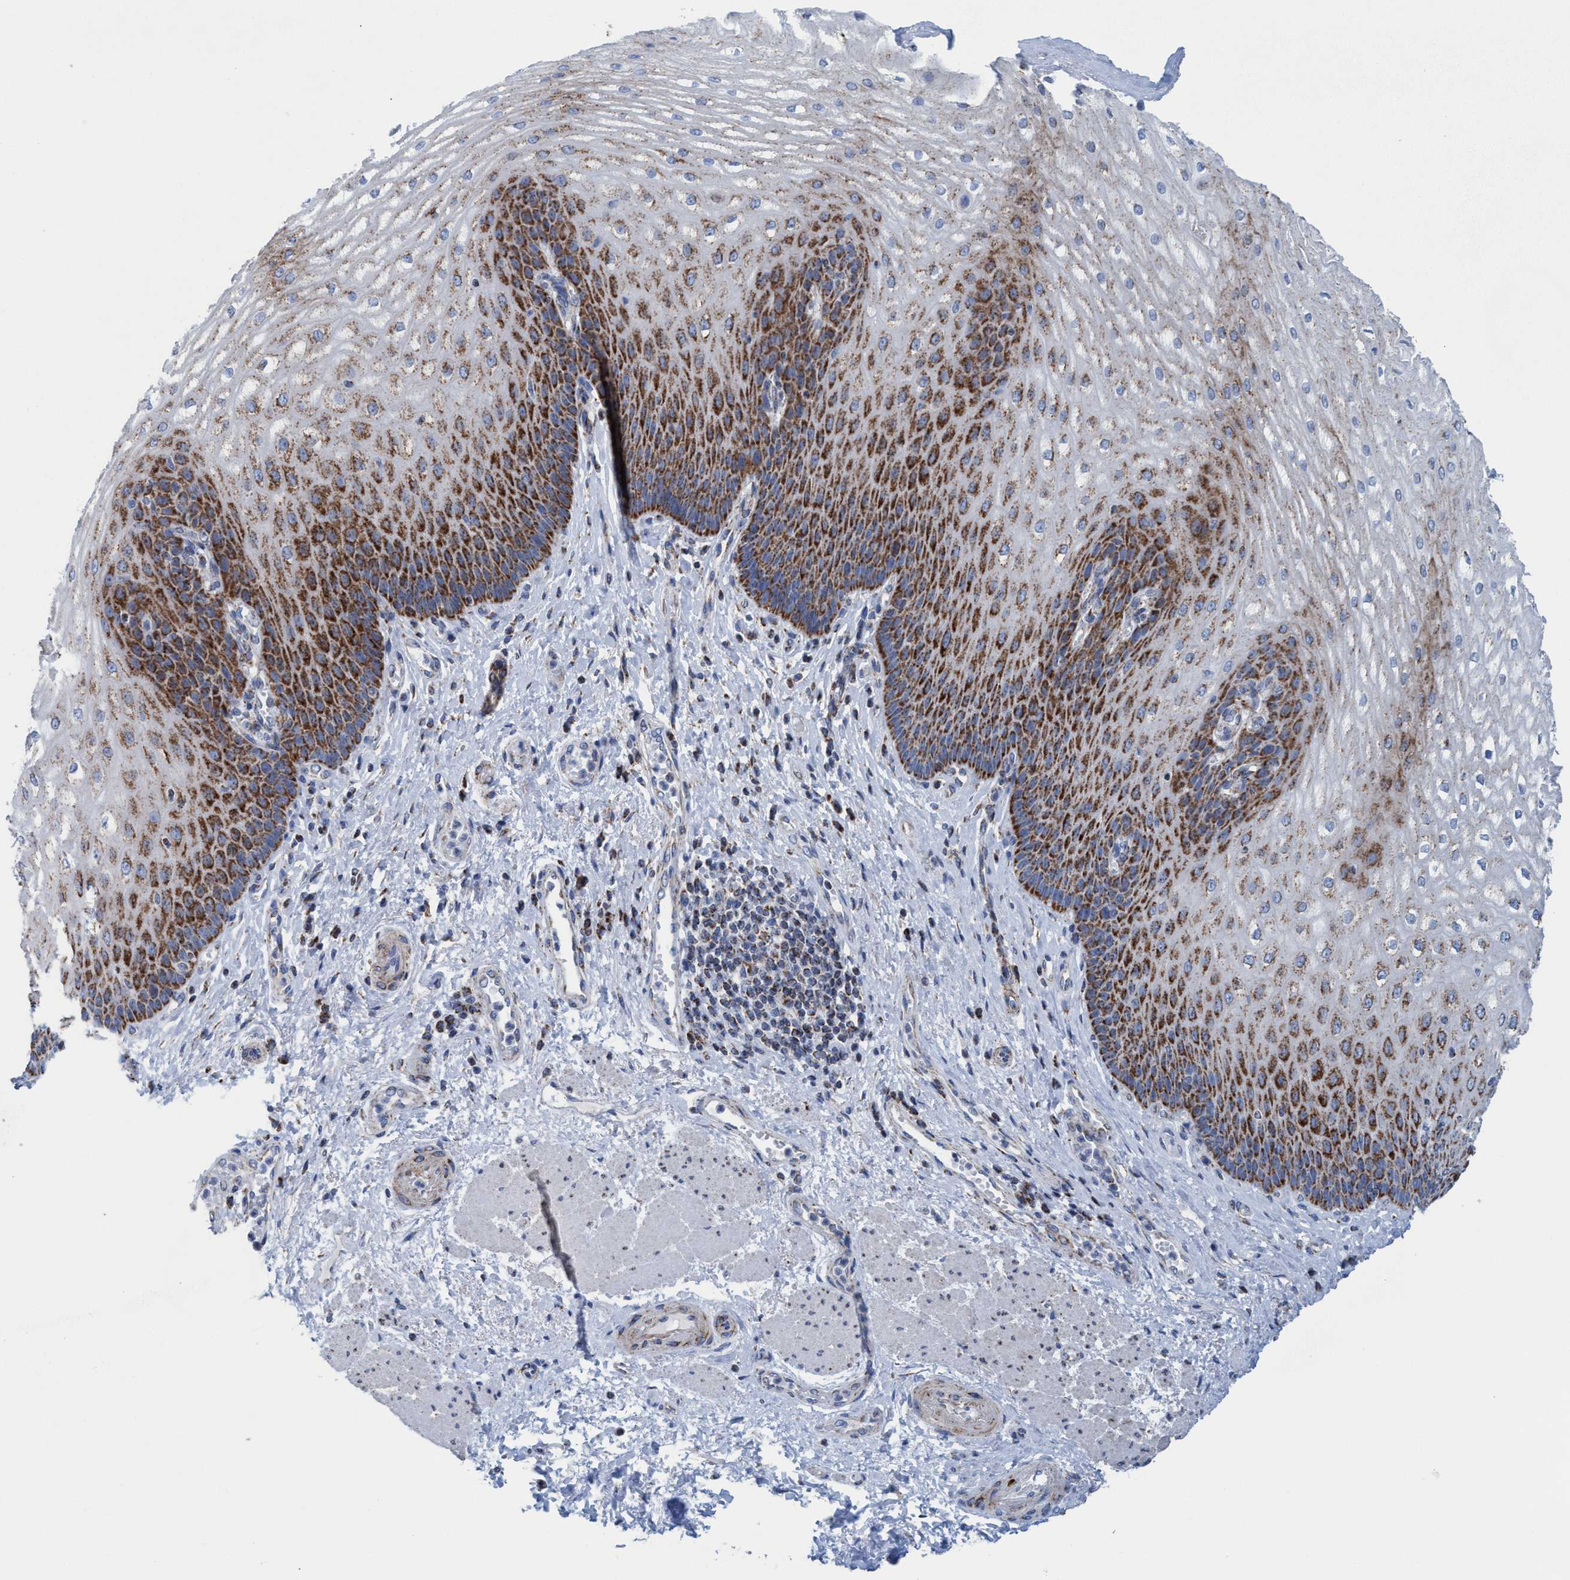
{"staining": {"intensity": "moderate", "quantity": "25%-75%", "location": "cytoplasmic/membranous"}, "tissue": "esophagus", "cell_type": "Squamous epithelial cells", "image_type": "normal", "snomed": [{"axis": "morphology", "description": "Normal tissue, NOS"}, {"axis": "topography", "description": "Esophagus"}], "caption": "A high-resolution micrograph shows immunohistochemistry (IHC) staining of normal esophagus, which shows moderate cytoplasmic/membranous positivity in approximately 25%-75% of squamous epithelial cells.", "gene": "GGA3", "patient": {"sex": "male", "age": 54}}